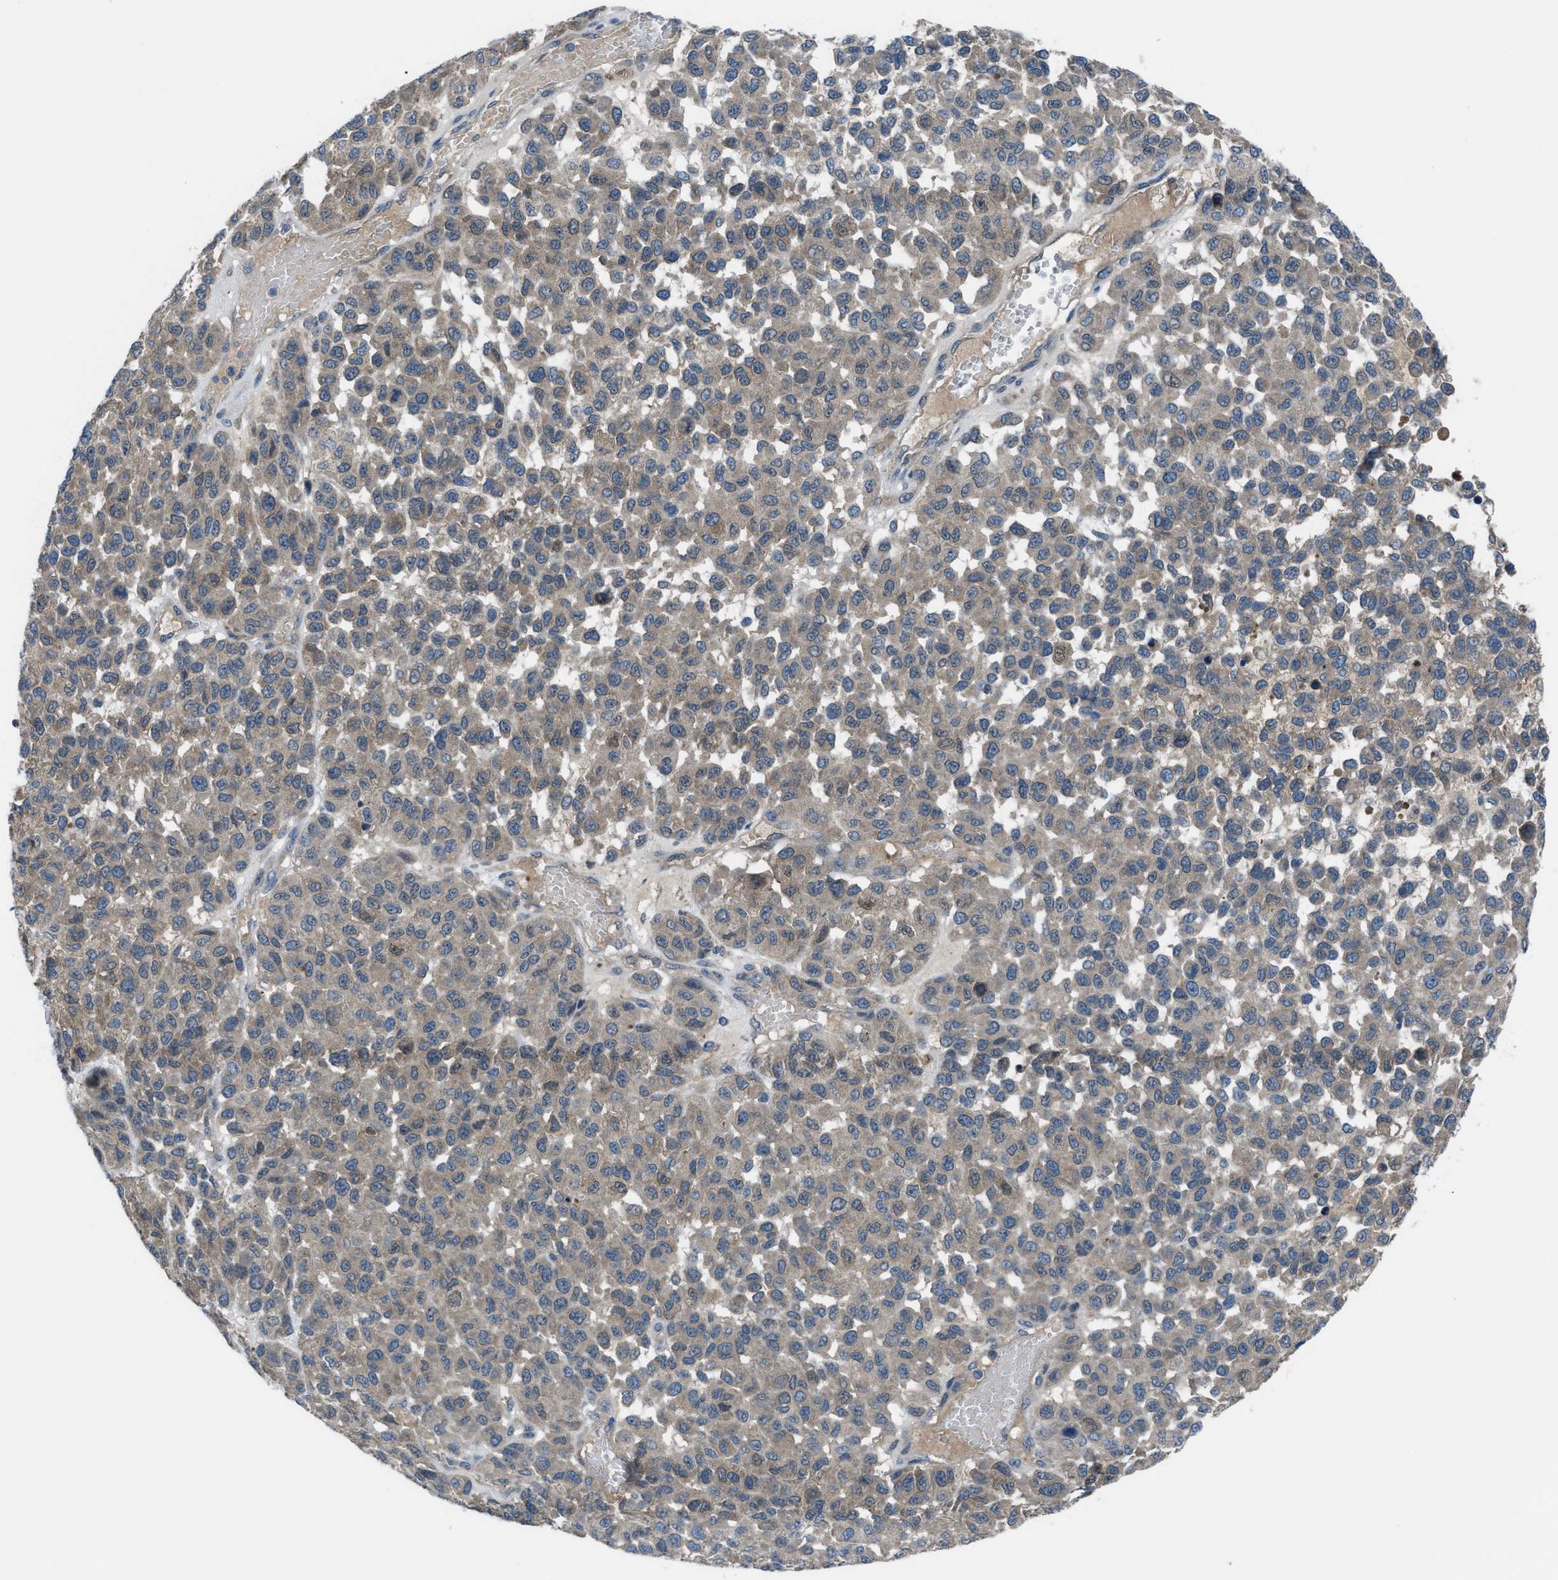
{"staining": {"intensity": "weak", "quantity": ">75%", "location": "cytoplasmic/membranous"}, "tissue": "melanoma", "cell_type": "Tumor cells", "image_type": "cancer", "snomed": [{"axis": "morphology", "description": "Malignant melanoma, NOS"}, {"axis": "topography", "description": "Skin"}], "caption": "Immunohistochemical staining of human malignant melanoma exhibits low levels of weak cytoplasmic/membranous expression in approximately >75% of tumor cells.", "gene": "BAZ2B", "patient": {"sex": "male", "age": 62}}